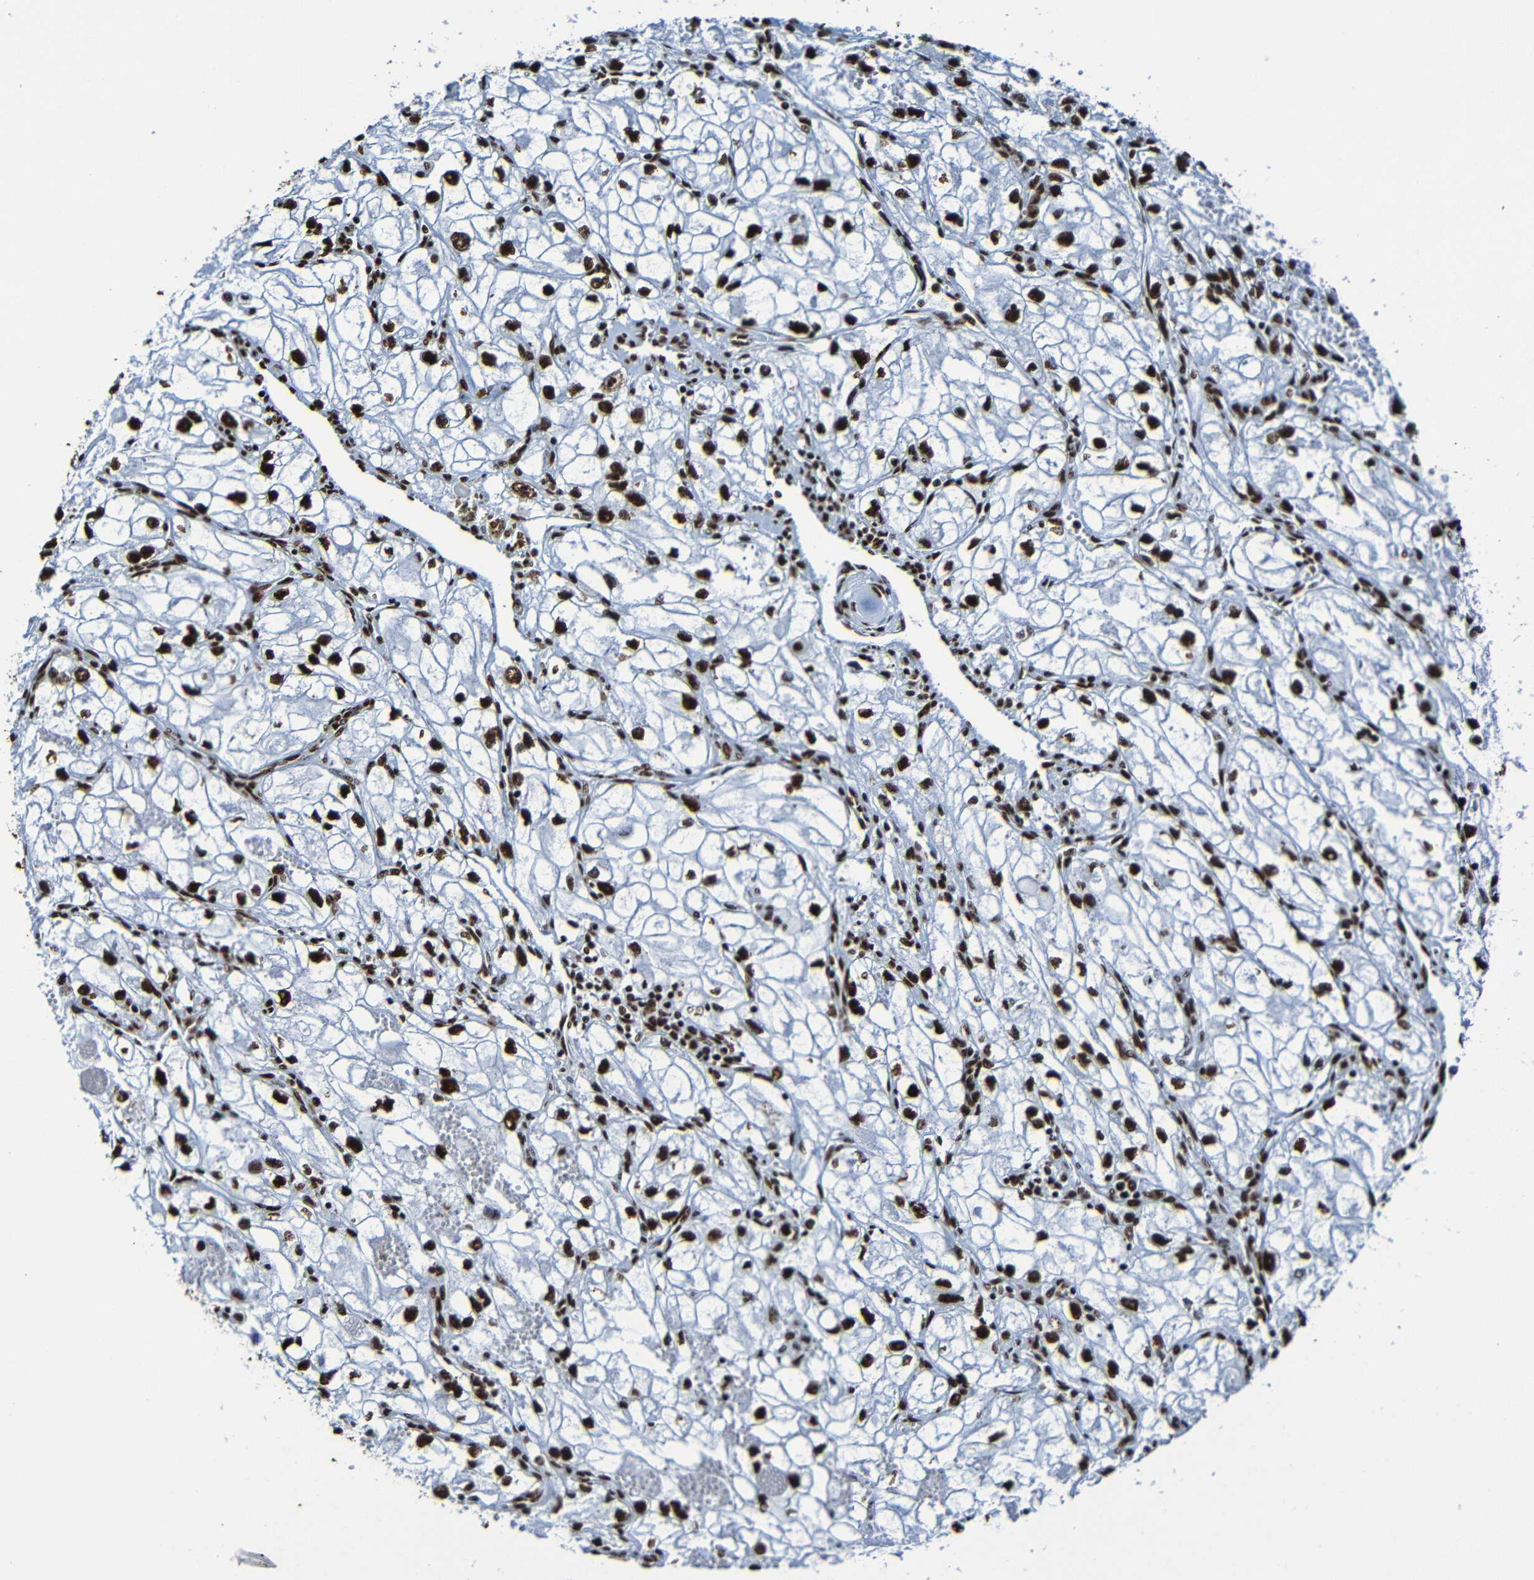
{"staining": {"intensity": "strong", "quantity": ">75%", "location": "nuclear"}, "tissue": "renal cancer", "cell_type": "Tumor cells", "image_type": "cancer", "snomed": [{"axis": "morphology", "description": "Adenocarcinoma, NOS"}, {"axis": "topography", "description": "Kidney"}], "caption": "High-magnification brightfield microscopy of renal cancer stained with DAB (brown) and counterstained with hematoxylin (blue). tumor cells exhibit strong nuclear positivity is present in about>75% of cells.", "gene": "SRSF3", "patient": {"sex": "female", "age": 70}}